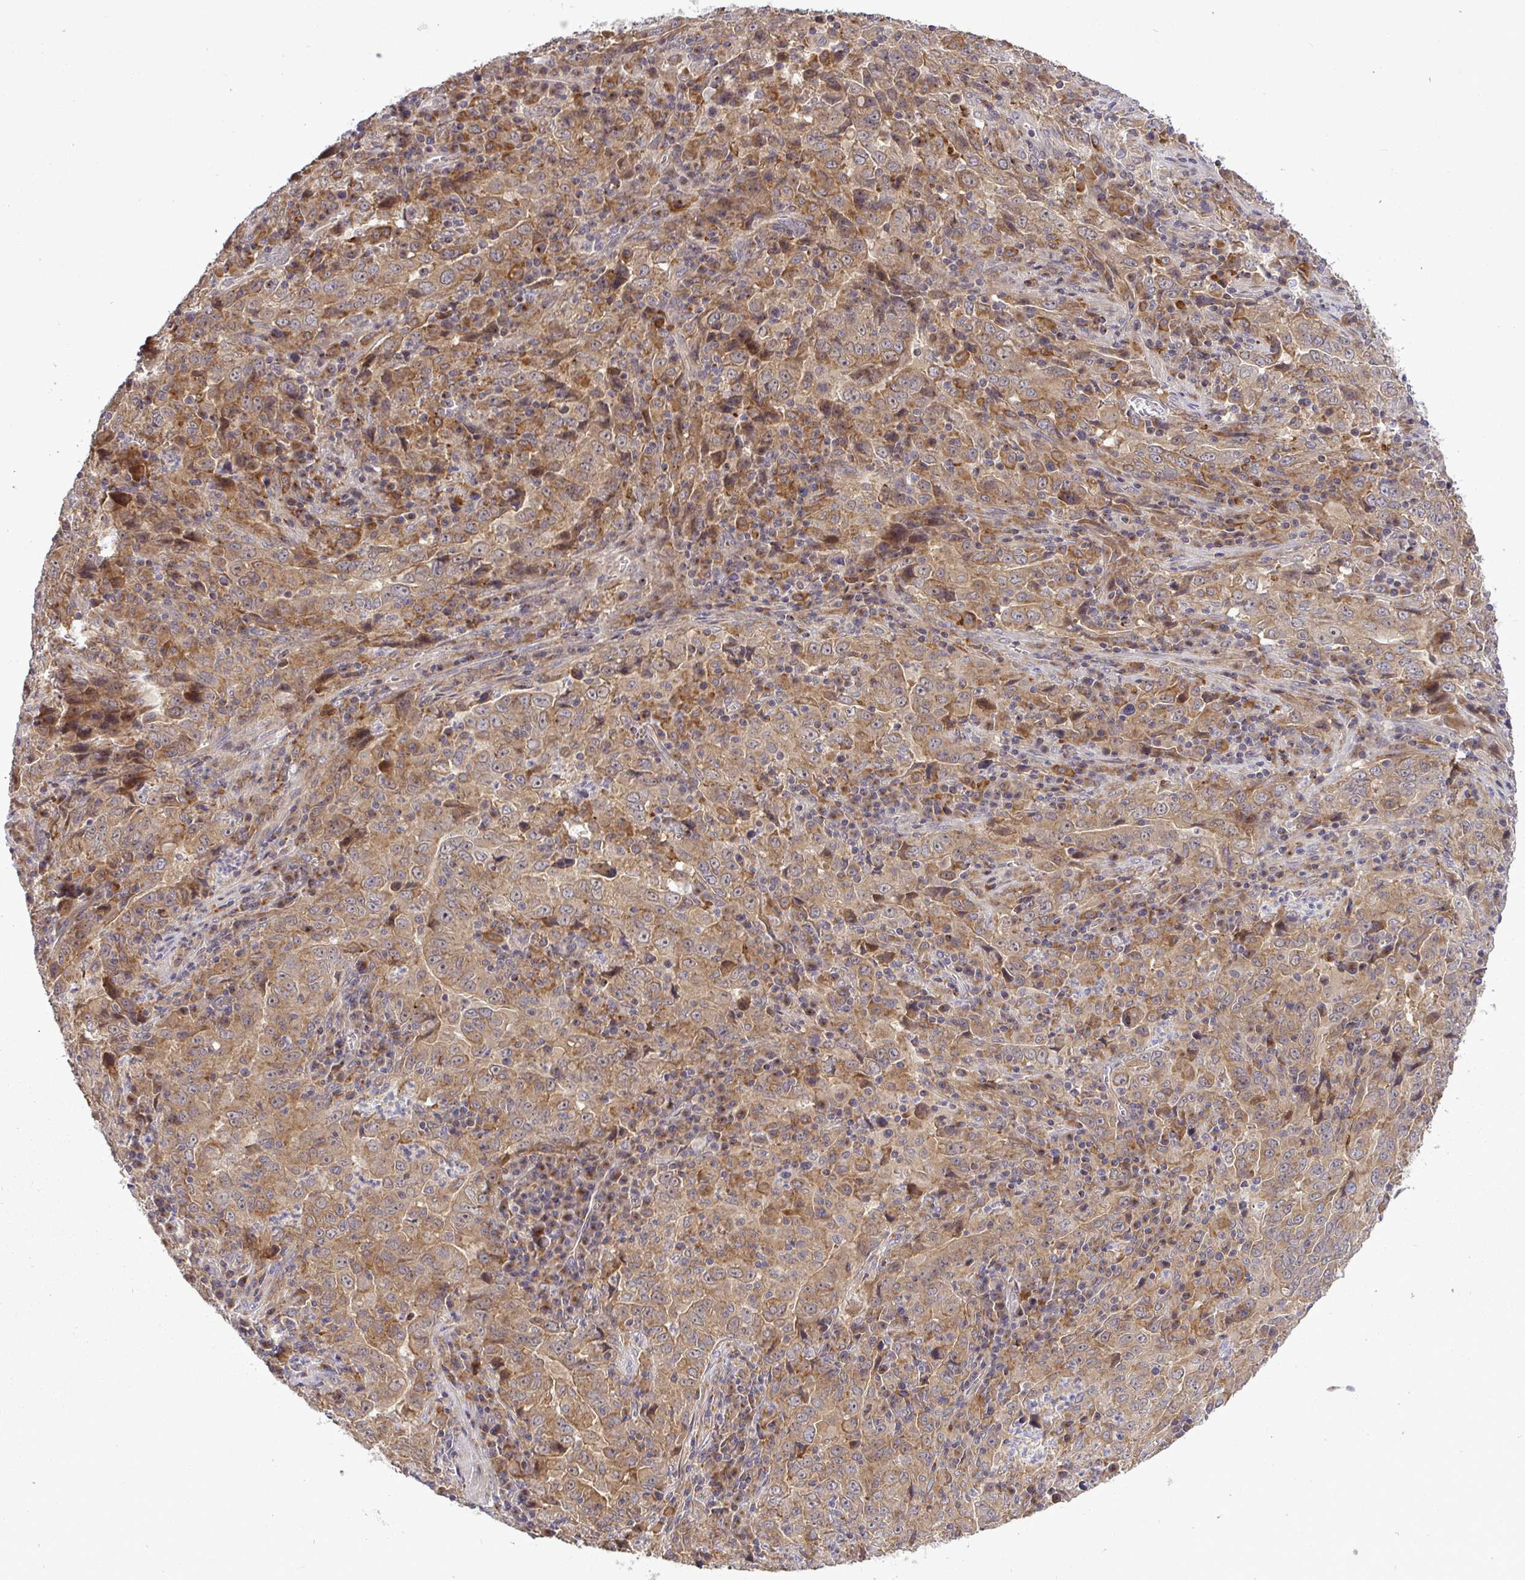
{"staining": {"intensity": "moderate", "quantity": ">75%", "location": "cytoplasmic/membranous"}, "tissue": "lung cancer", "cell_type": "Tumor cells", "image_type": "cancer", "snomed": [{"axis": "morphology", "description": "Adenocarcinoma, NOS"}, {"axis": "topography", "description": "Lung"}], "caption": "An immunohistochemistry photomicrograph of tumor tissue is shown. Protein staining in brown labels moderate cytoplasmic/membranous positivity in lung cancer within tumor cells.", "gene": "SLC9A6", "patient": {"sex": "male", "age": 67}}